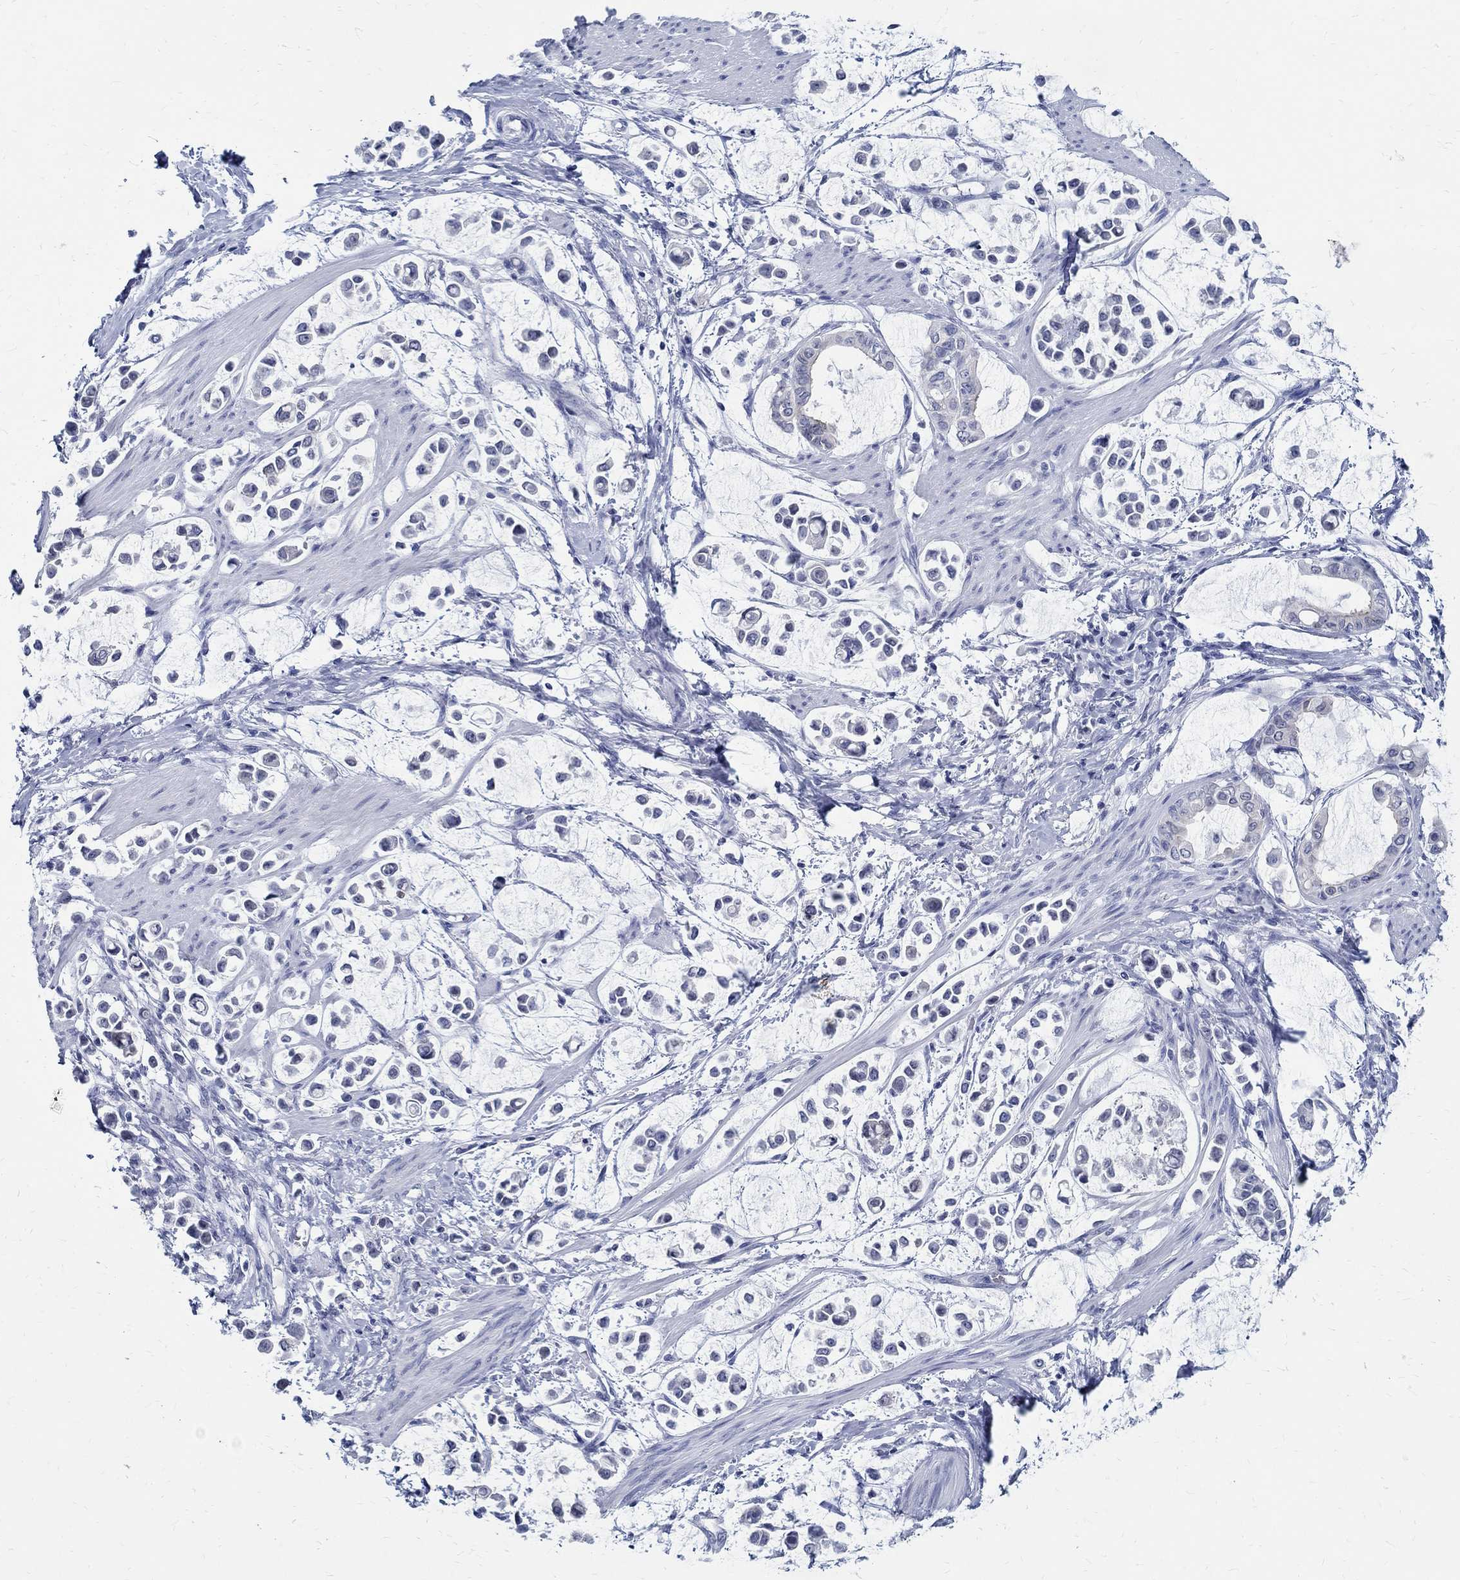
{"staining": {"intensity": "negative", "quantity": "none", "location": "none"}, "tissue": "stomach cancer", "cell_type": "Tumor cells", "image_type": "cancer", "snomed": [{"axis": "morphology", "description": "Adenocarcinoma, NOS"}, {"axis": "topography", "description": "Stomach"}], "caption": "Tumor cells are negative for protein expression in human stomach cancer (adenocarcinoma). Nuclei are stained in blue.", "gene": "BSPRY", "patient": {"sex": "male", "age": 82}}